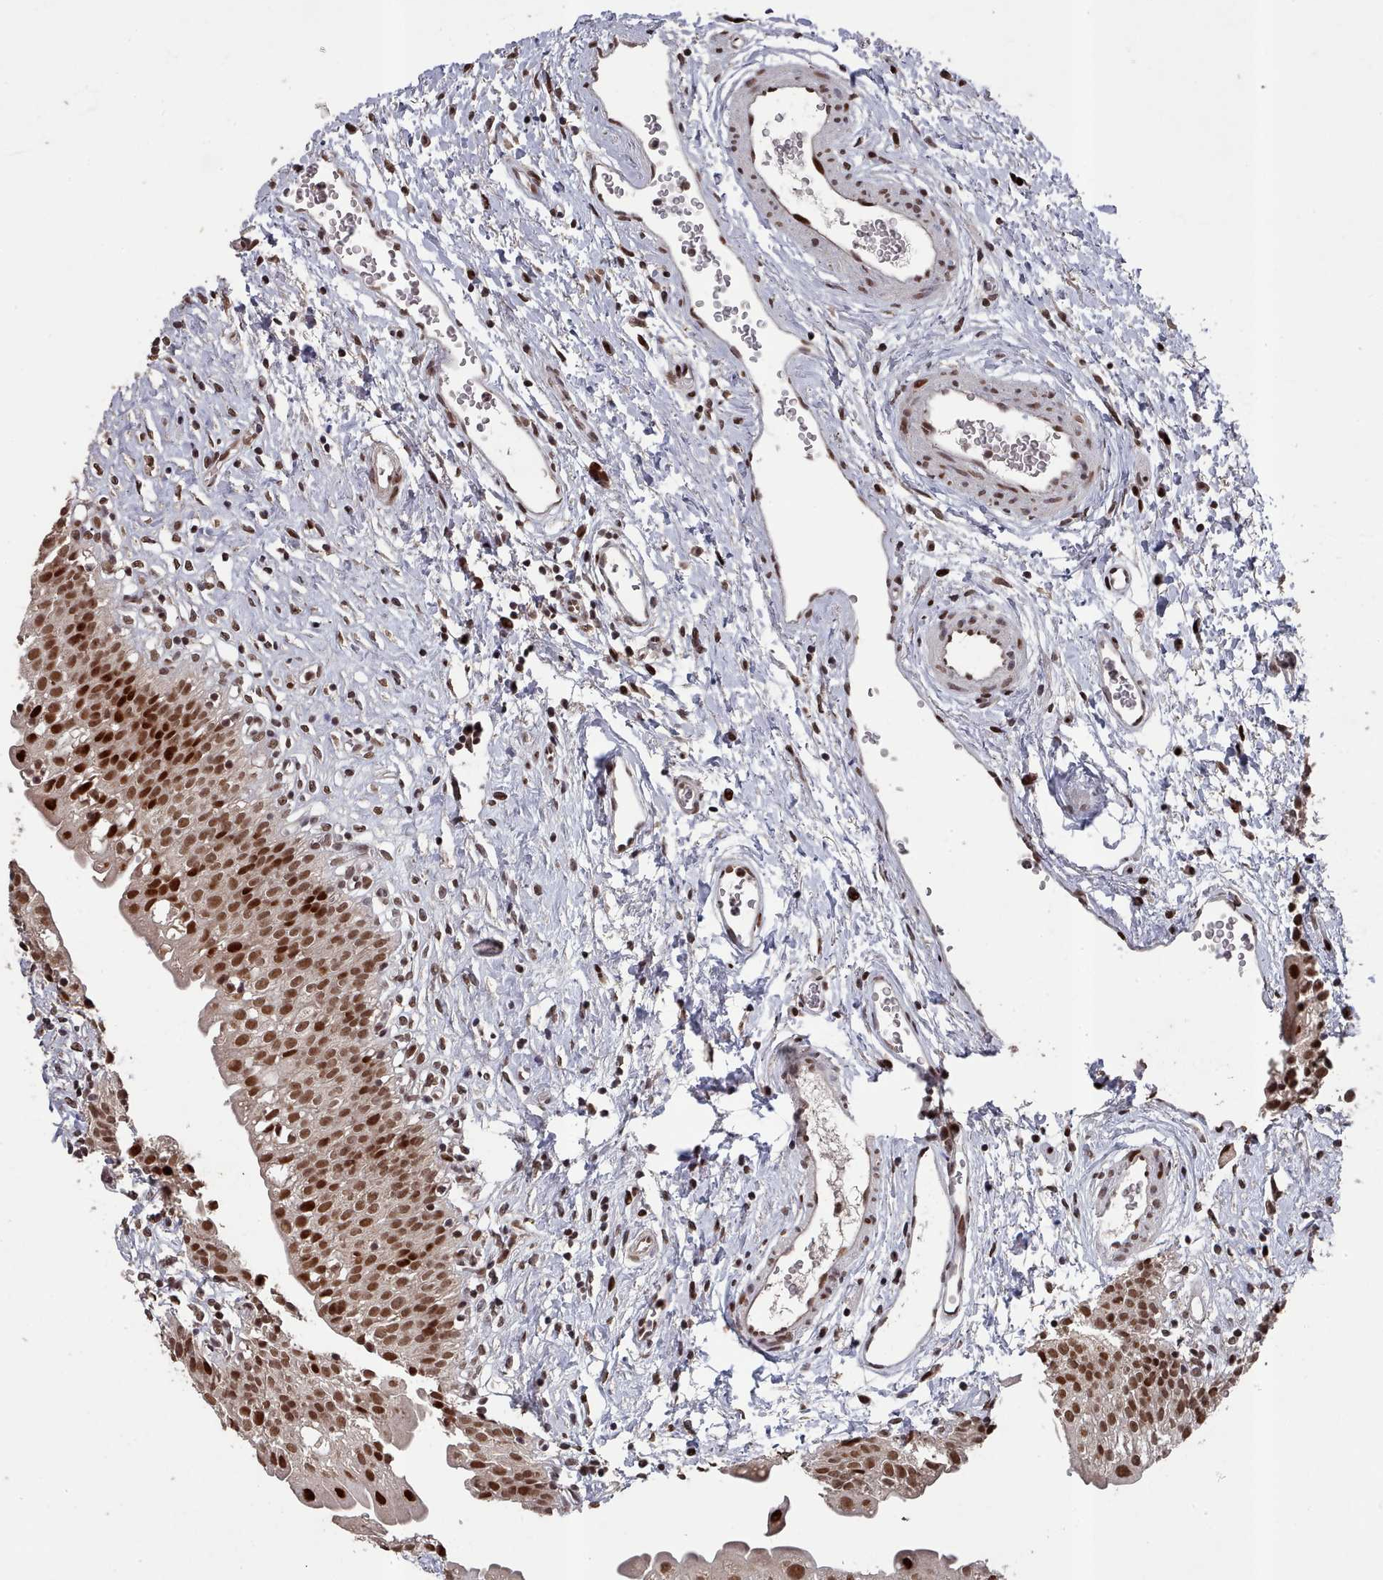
{"staining": {"intensity": "strong", "quantity": ">75%", "location": "nuclear"}, "tissue": "urinary bladder", "cell_type": "Urothelial cells", "image_type": "normal", "snomed": [{"axis": "morphology", "description": "Normal tissue, NOS"}, {"axis": "topography", "description": "Urinary bladder"}], "caption": "Protein expression analysis of normal human urinary bladder reveals strong nuclear staining in approximately >75% of urothelial cells. (brown staining indicates protein expression, while blue staining denotes nuclei).", "gene": "PNRC2", "patient": {"sex": "male", "age": 51}}